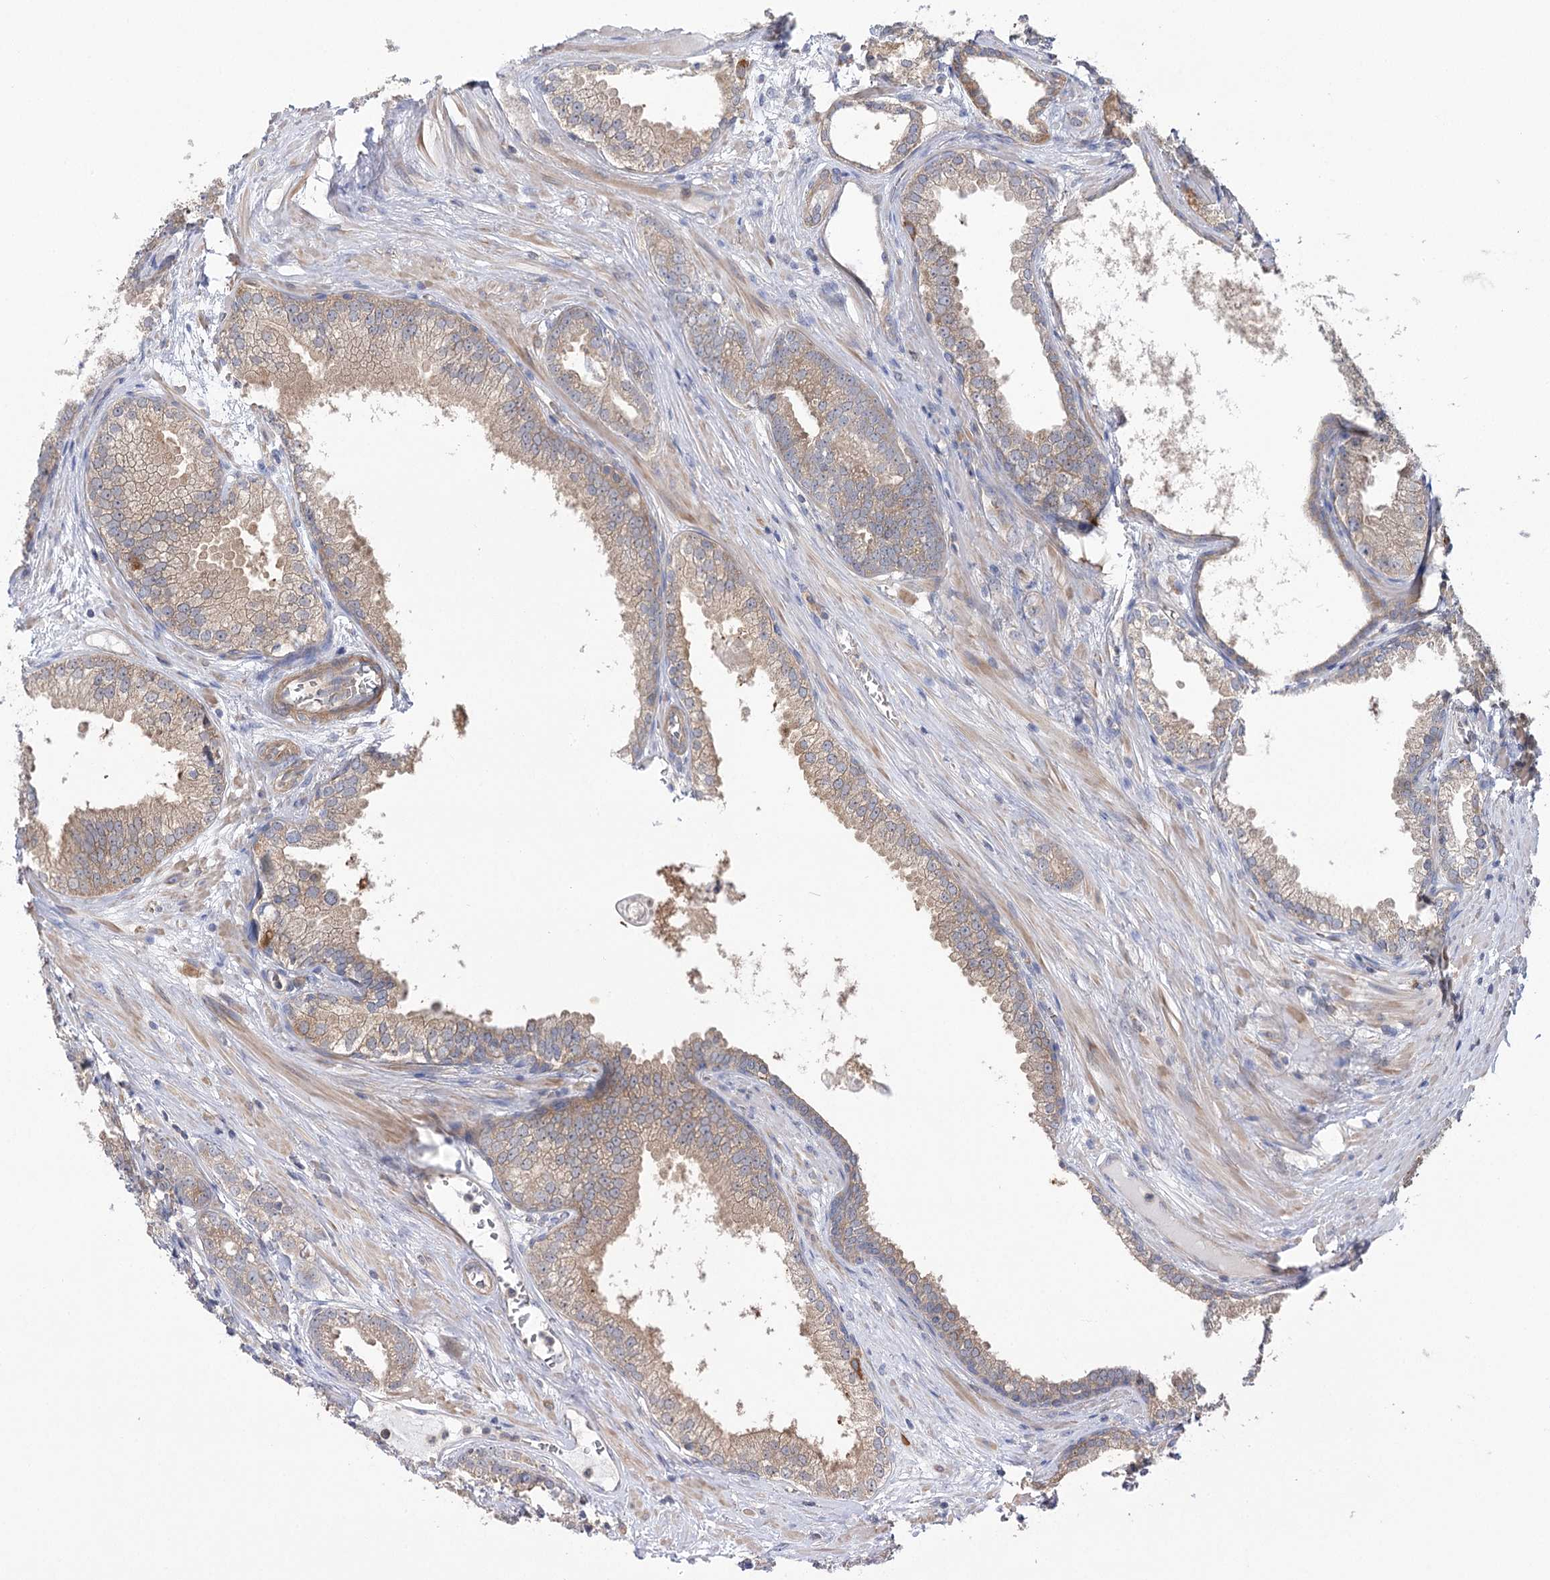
{"staining": {"intensity": "weak", "quantity": "25%-75%", "location": "cytoplasmic/membranous"}, "tissue": "prostate cancer", "cell_type": "Tumor cells", "image_type": "cancer", "snomed": [{"axis": "morphology", "description": "Adenocarcinoma, High grade"}, {"axis": "topography", "description": "Prostate"}], "caption": "This is a photomicrograph of immunohistochemistry (IHC) staining of prostate high-grade adenocarcinoma, which shows weak expression in the cytoplasmic/membranous of tumor cells.", "gene": "VPS37B", "patient": {"sex": "male", "age": 69}}